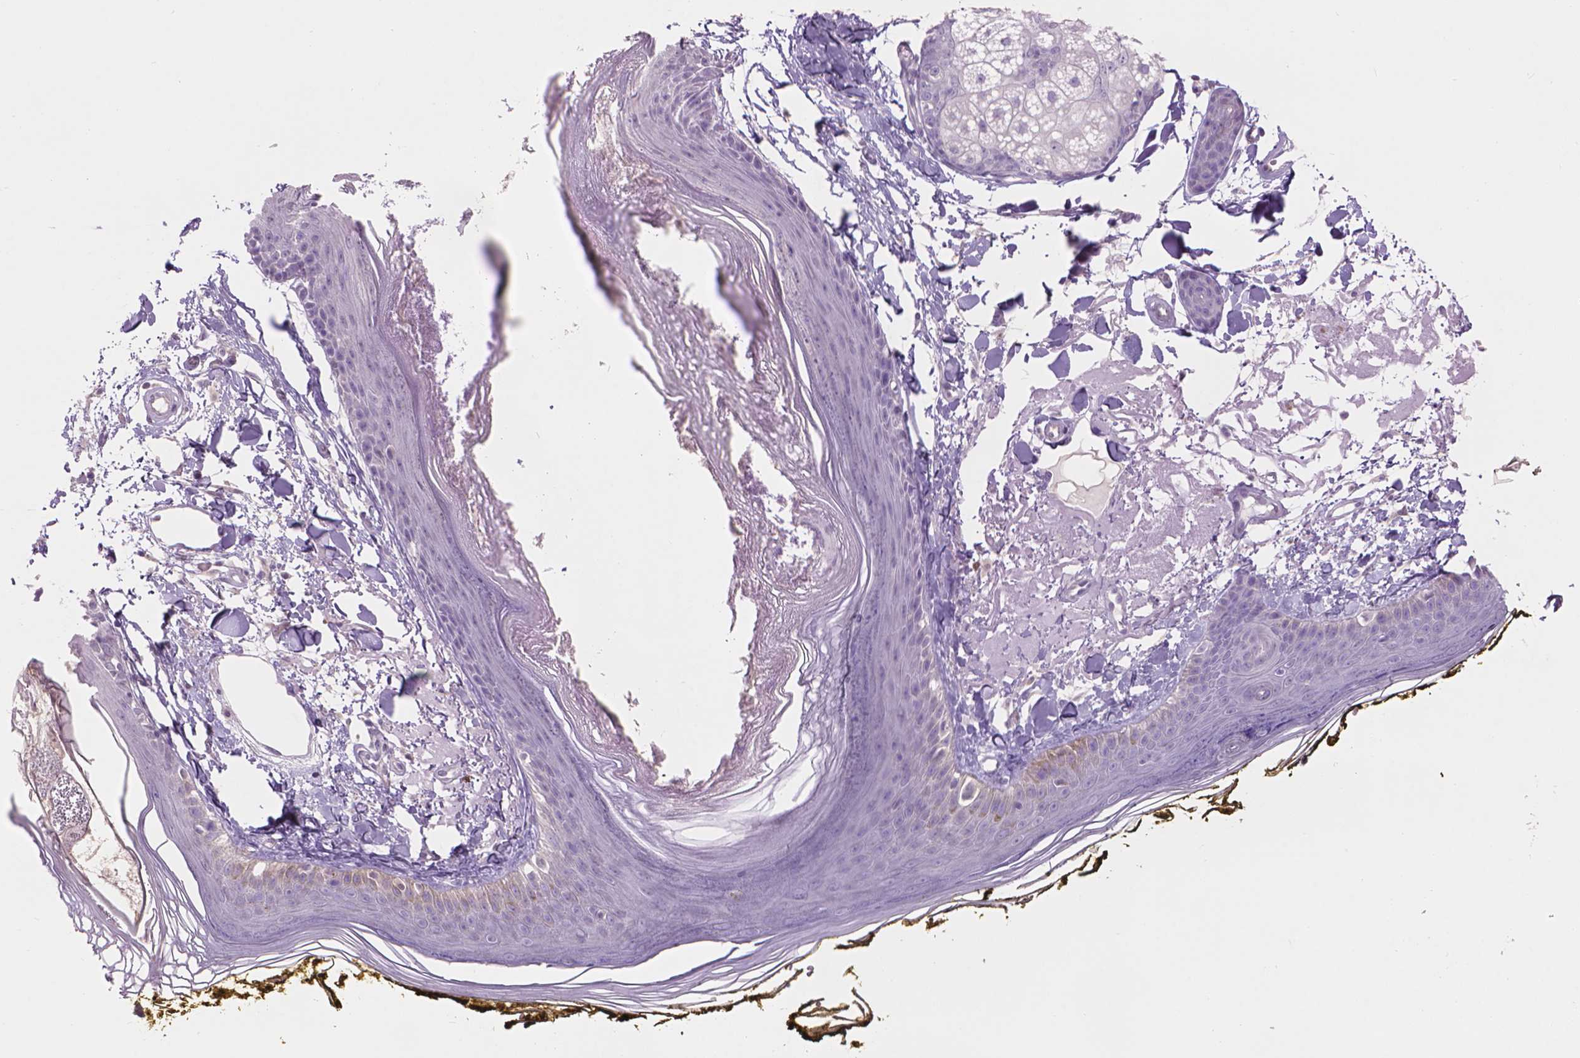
{"staining": {"intensity": "negative", "quantity": "none", "location": "none"}, "tissue": "skin", "cell_type": "Fibroblasts", "image_type": "normal", "snomed": [{"axis": "morphology", "description": "Normal tissue, NOS"}, {"axis": "topography", "description": "Skin"}], "caption": "Protein analysis of normal skin shows no significant expression in fibroblasts.", "gene": "ENO2", "patient": {"sex": "male", "age": 76}}